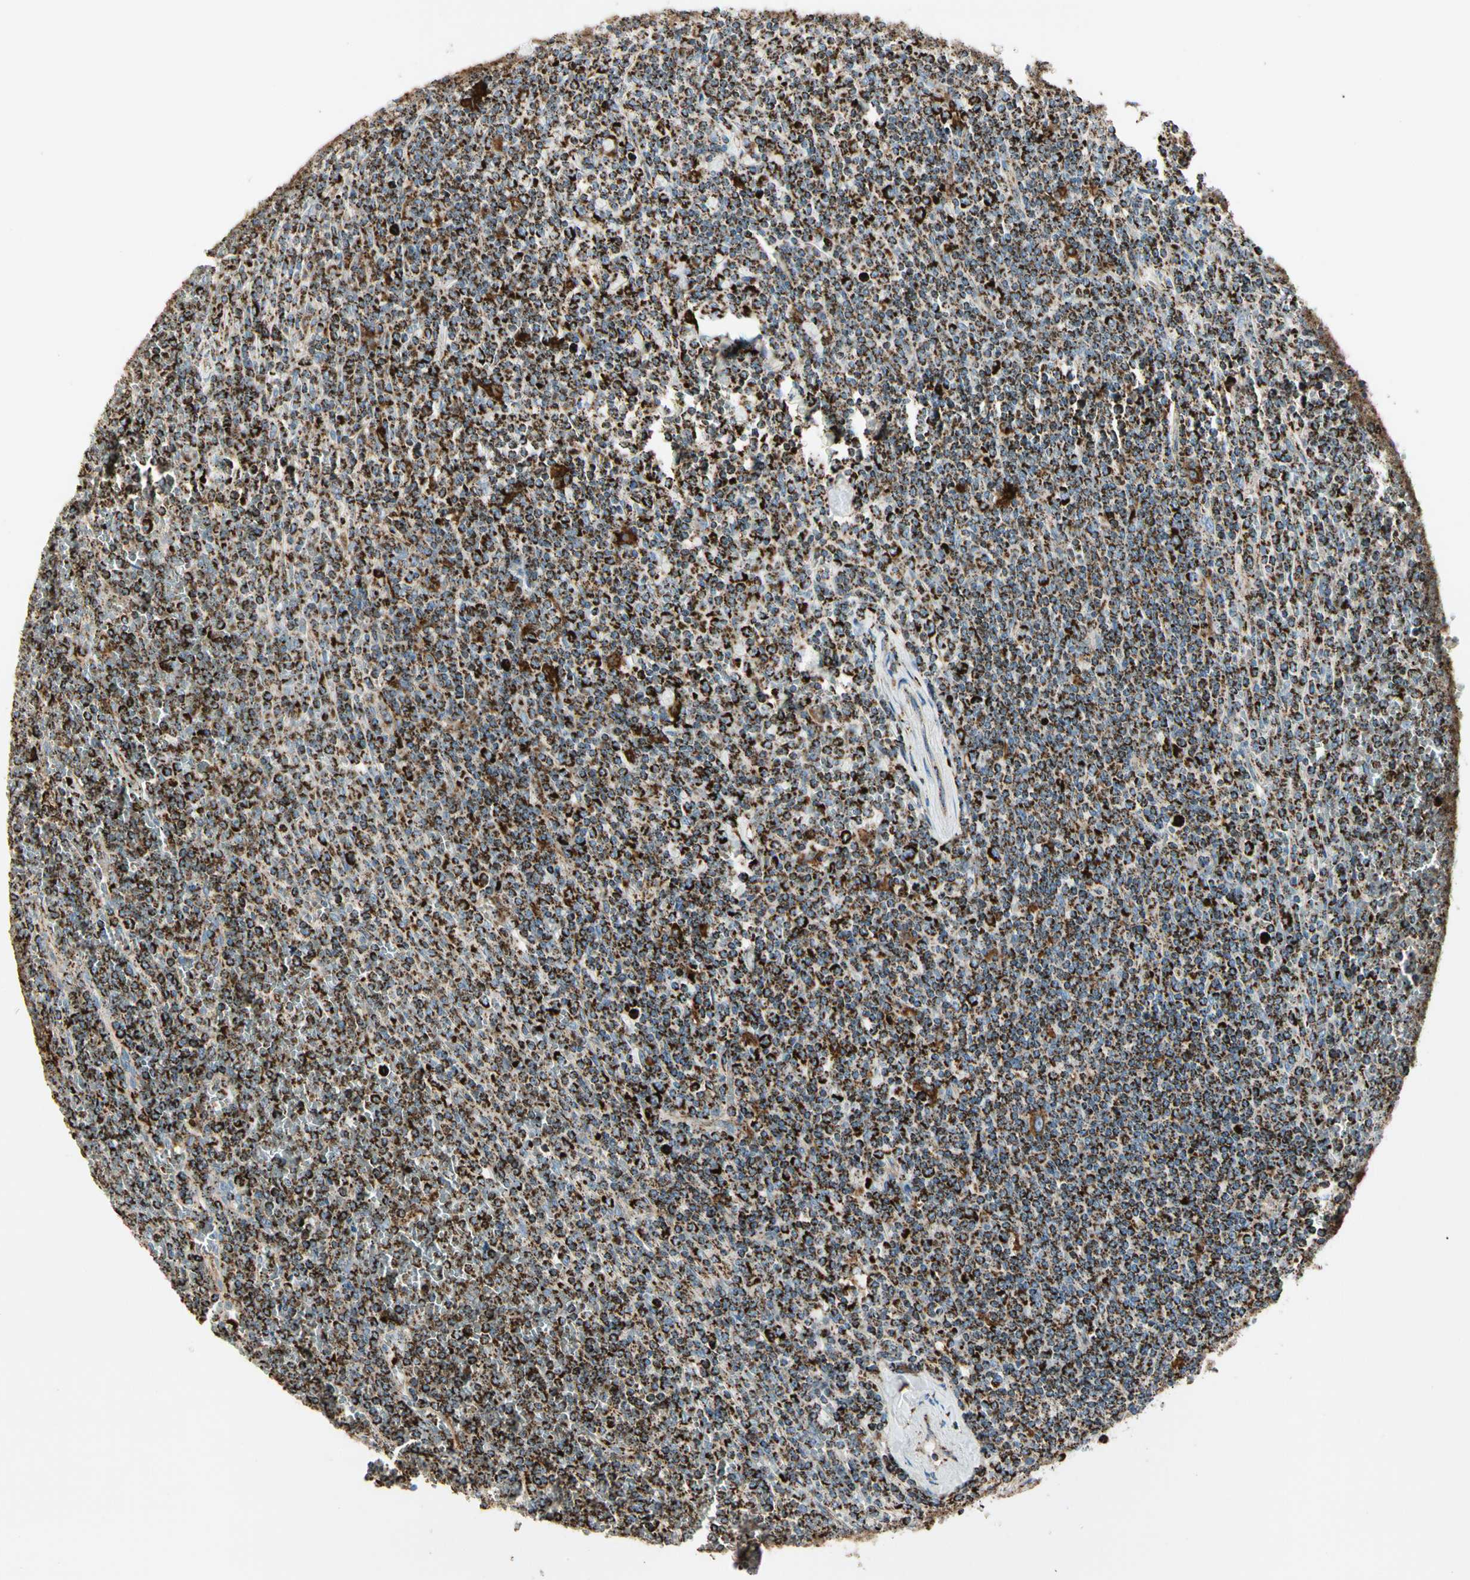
{"staining": {"intensity": "strong", "quantity": ">75%", "location": "cytoplasmic/membranous"}, "tissue": "lymphoma", "cell_type": "Tumor cells", "image_type": "cancer", "snomed": [{"axis": "morphology", "description": "Malignant lymphoma, non-Hodgkin's type, Low grade"}, {"axis": "topography", "description": "Spleen"}], "caption": "Brown immunohistochemical staining in low-grade malignant lymphoma, non-Hodgkin's type exhibits strong cytoplasmic/membranous staining in about >75% of tumor cells. The protein of interest is stained brown, and the nuclei are stained in blue (DAB IHC with brightfield microscopy, high magnification).", "gene": "ME2", "patient": {"sex": "female", "age": 19}}